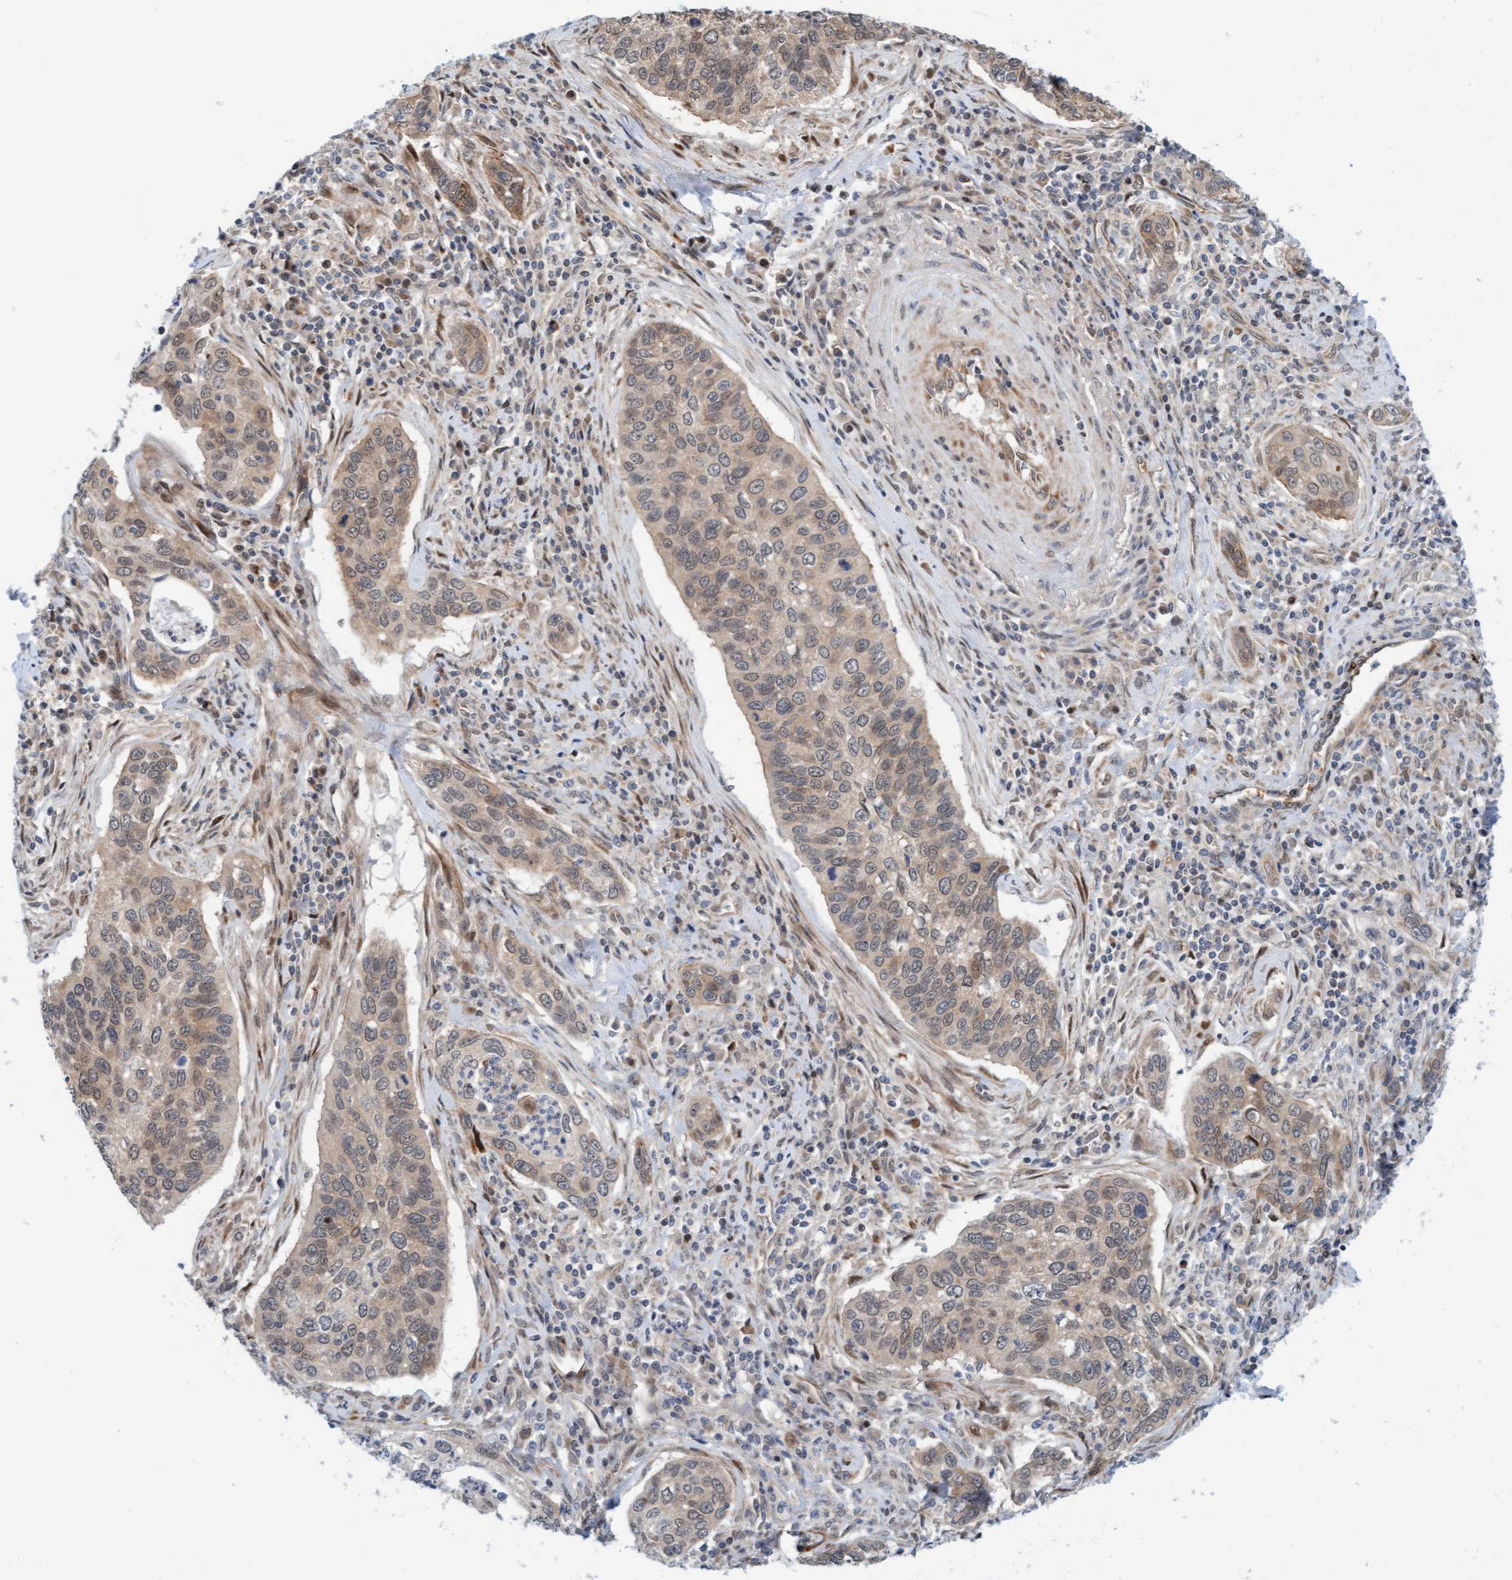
{"staining": {"intensity": "weak", "quantity": ">75%", "location": "cytoplasmic/membranous"}, "tissue": "cervical cancer", "cell_type": "Tumor cells", "image_type": "cancer", "snomed": [{"axis": "morphology", "description": "Squamous cell carcinoma, NOS"}, {"axis": "topography", "description": "Cervix"}], "caption": "IHC image of neoplastic tissue: squamous cell carcinoma (cervical) stained using immunohistochemistry (IHC) demonstrates low levels of weak protein expression localized specifically in the cytoplasmic/membranous of tumor cells, appearing as a cytoplasmic/membranous brown color.", "gene": "EIF4EBP1", "patient": {"sex": "female", "age": 53}}